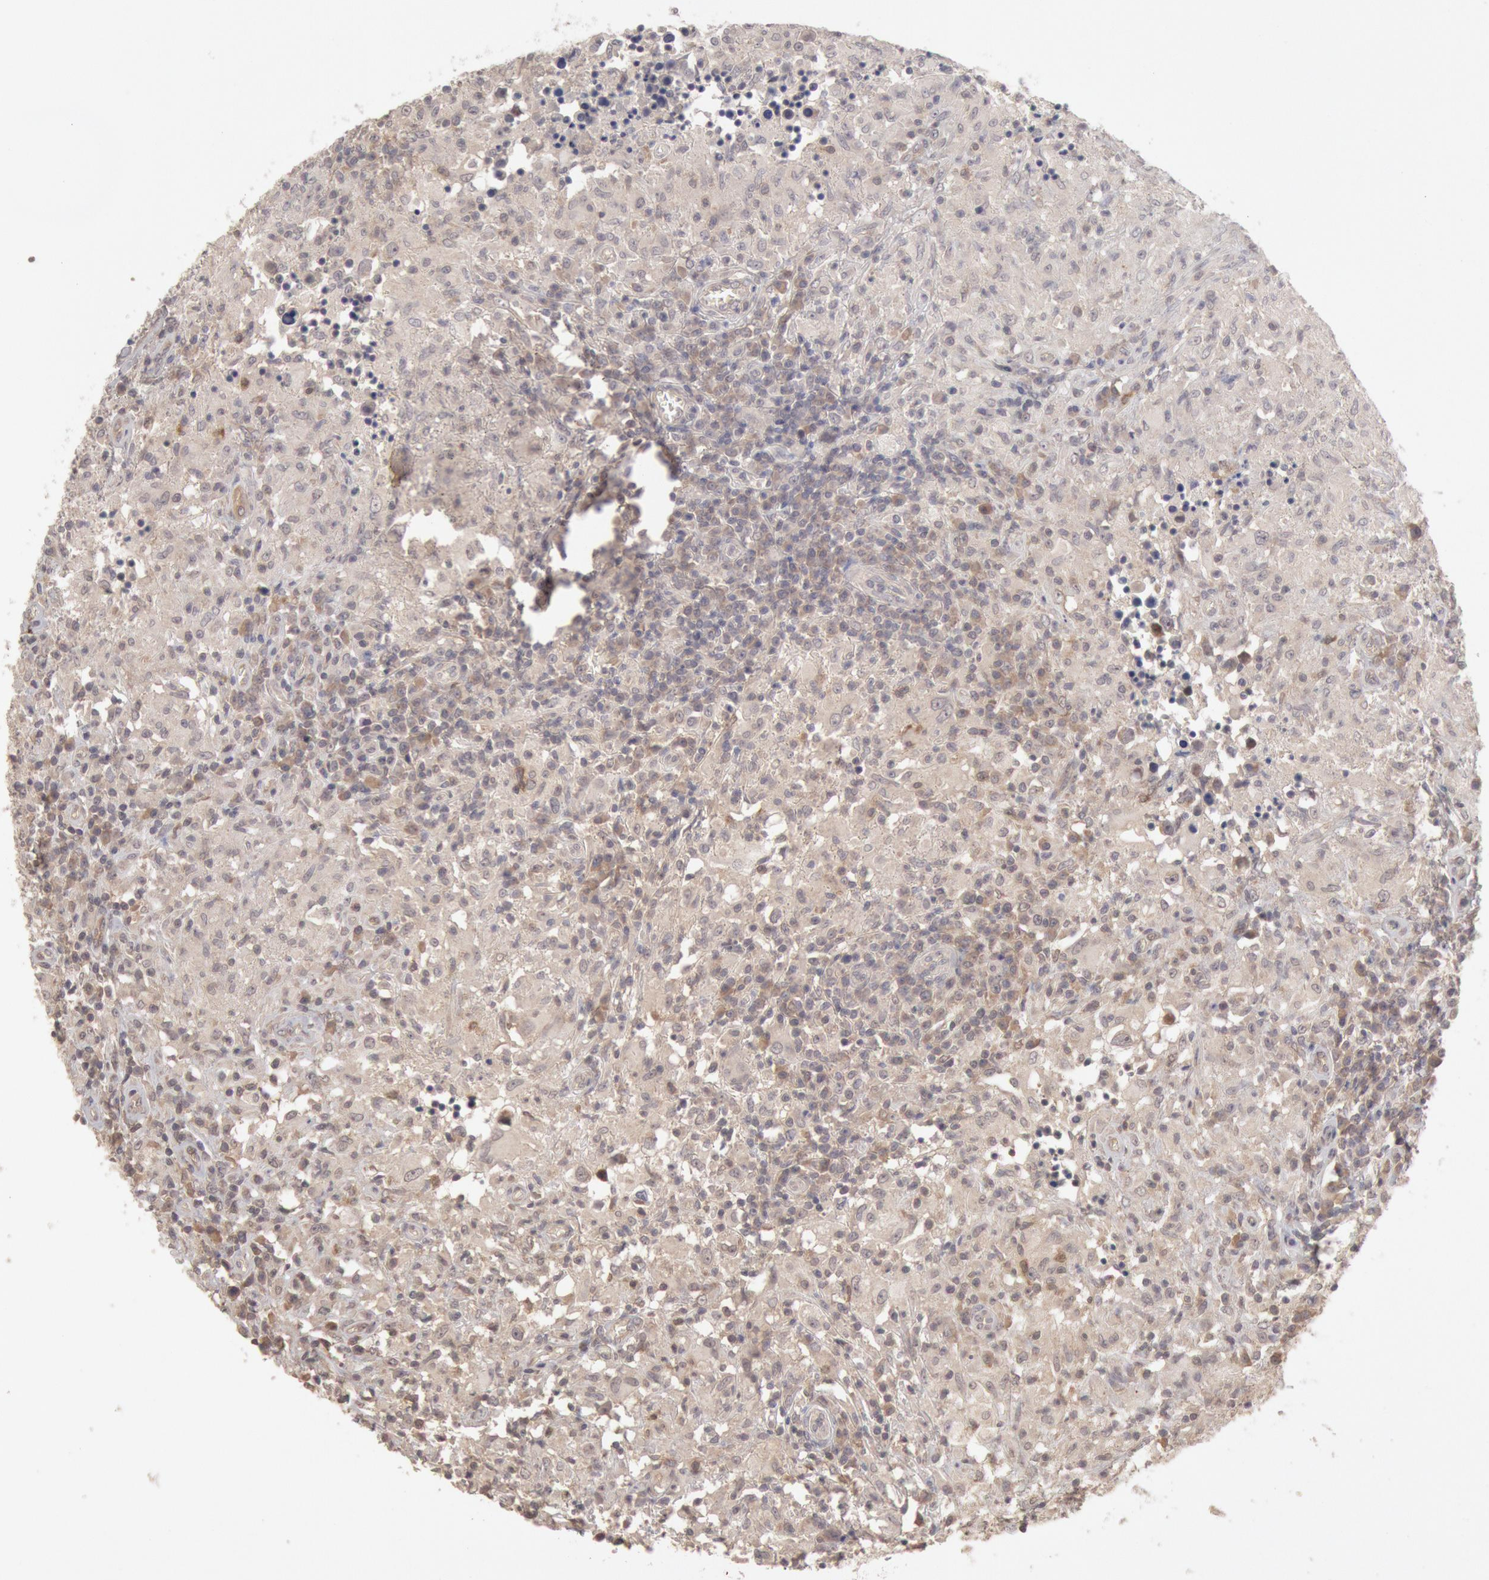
{"staining": {"intensity": "negative", "quantity": "none", "location": "none"}, "tissue": "testis cancer", "cell_type": "Tumor cells", "image_type": "cancer", "snomed": [{"axis": "morphology", "description": "Seminoma, NOS"}, {"axis": "topography", "description": "Testis"}], "caption": "High magnification brightfield microscopy of testis seminoma stained with DAB (brown) and counterstained with hematoxylin (blue): tumor cells show no significant expression.", "gene": "ZFP36L1", "patient": {"sex": "male", "age": 34}}